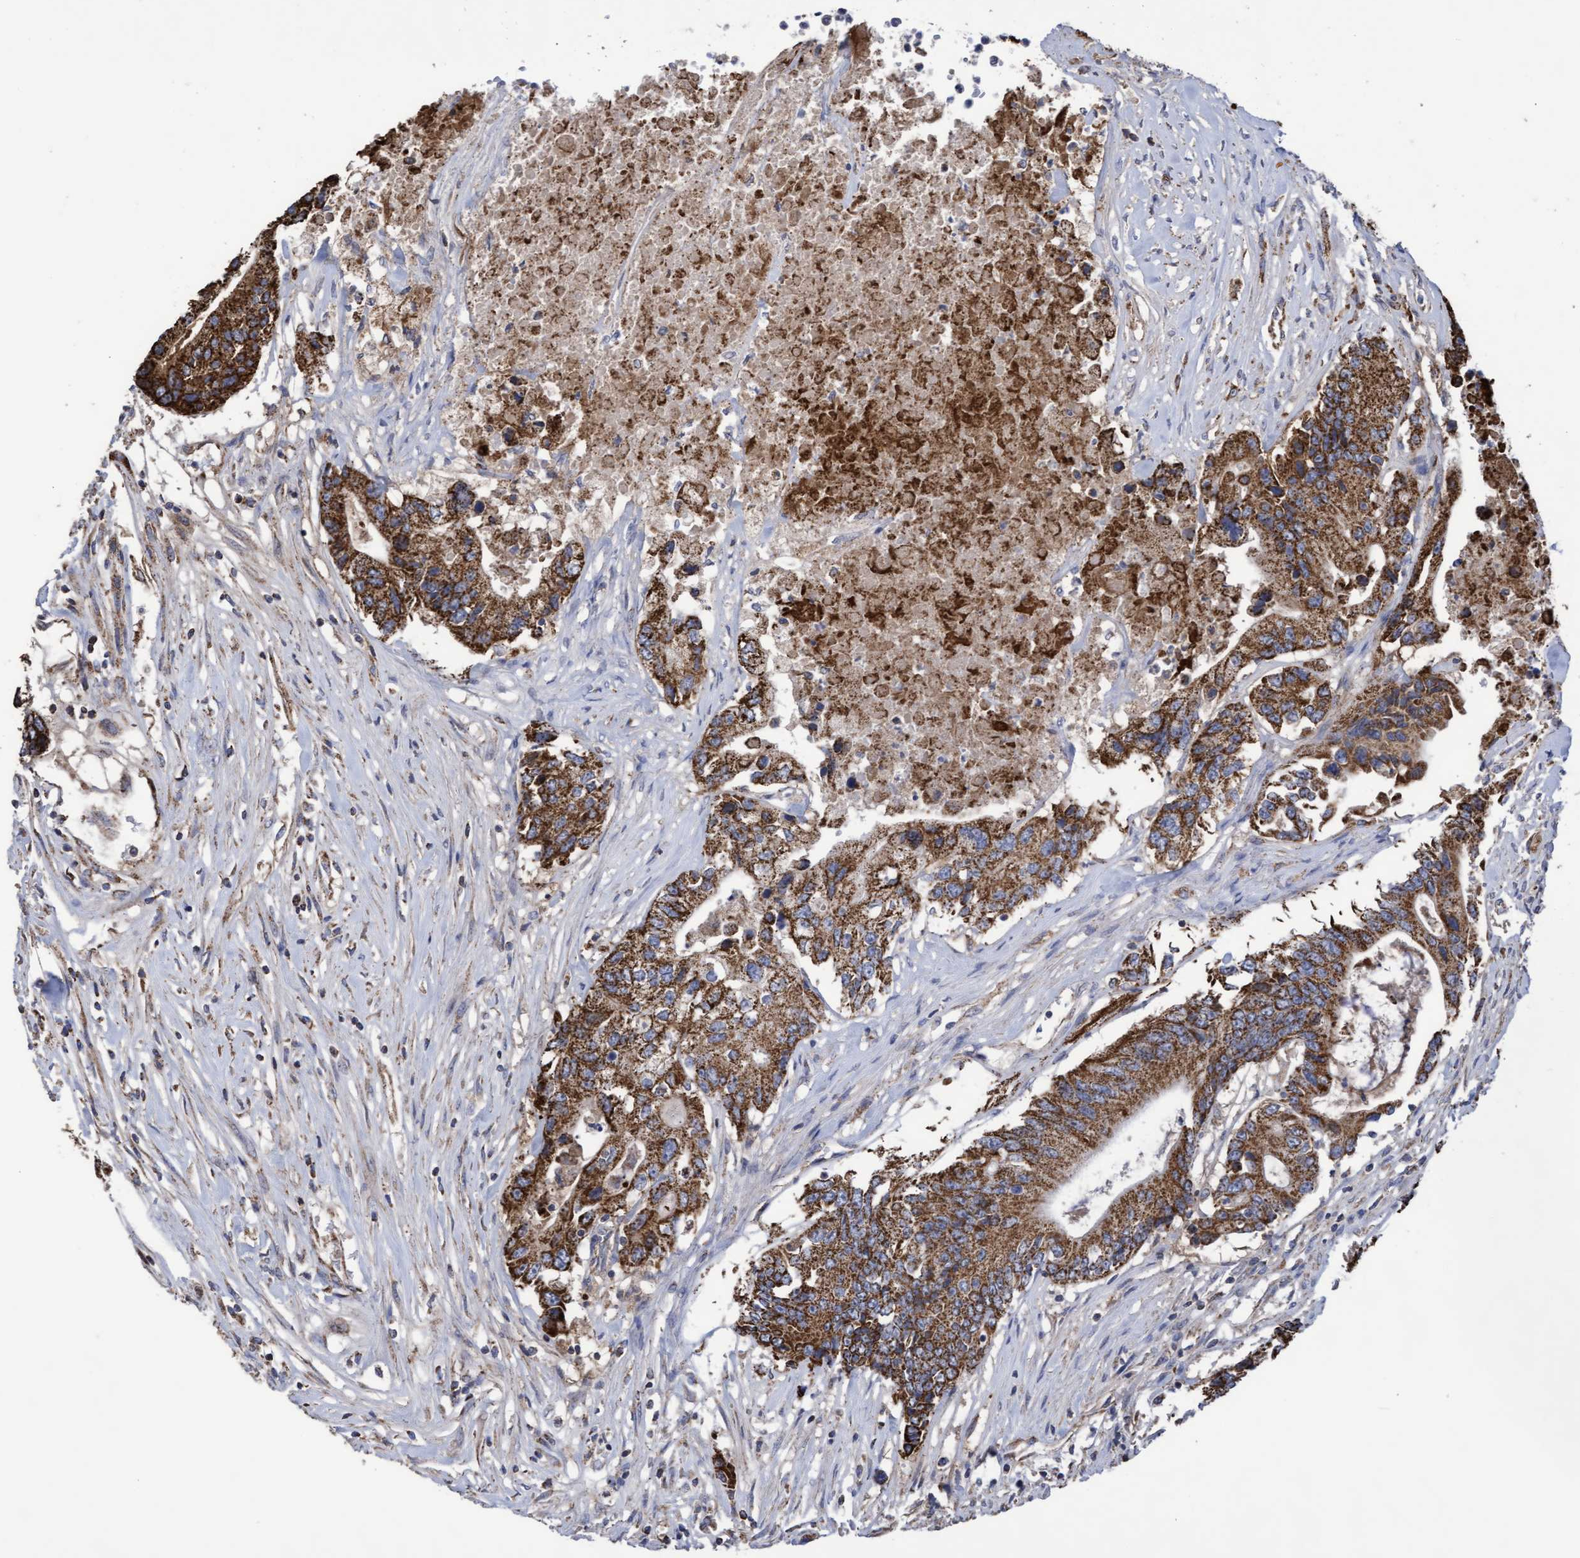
{"staining": {"intensity": "strong", "quantity": ">75%", "location": "cytoplasmic/membranous"}, "tissue": "colorectal cancer", "cell_type": "Tumor cells", "image_type": "cancer", "snomed": [{"axis": "morphology", "description": "Adenocarcinoma, NOS"}, {"axis": "topography", "description": "Colon"}], "caption": "Immunohistochemical staining of human colorectal cancer (adenocarcinoma) displays strong cytoplasmic/membranous protein positivity in about >75% of tumor cells.", "gene": "COBL", "patient": {"sex": "female", "age": 77}}